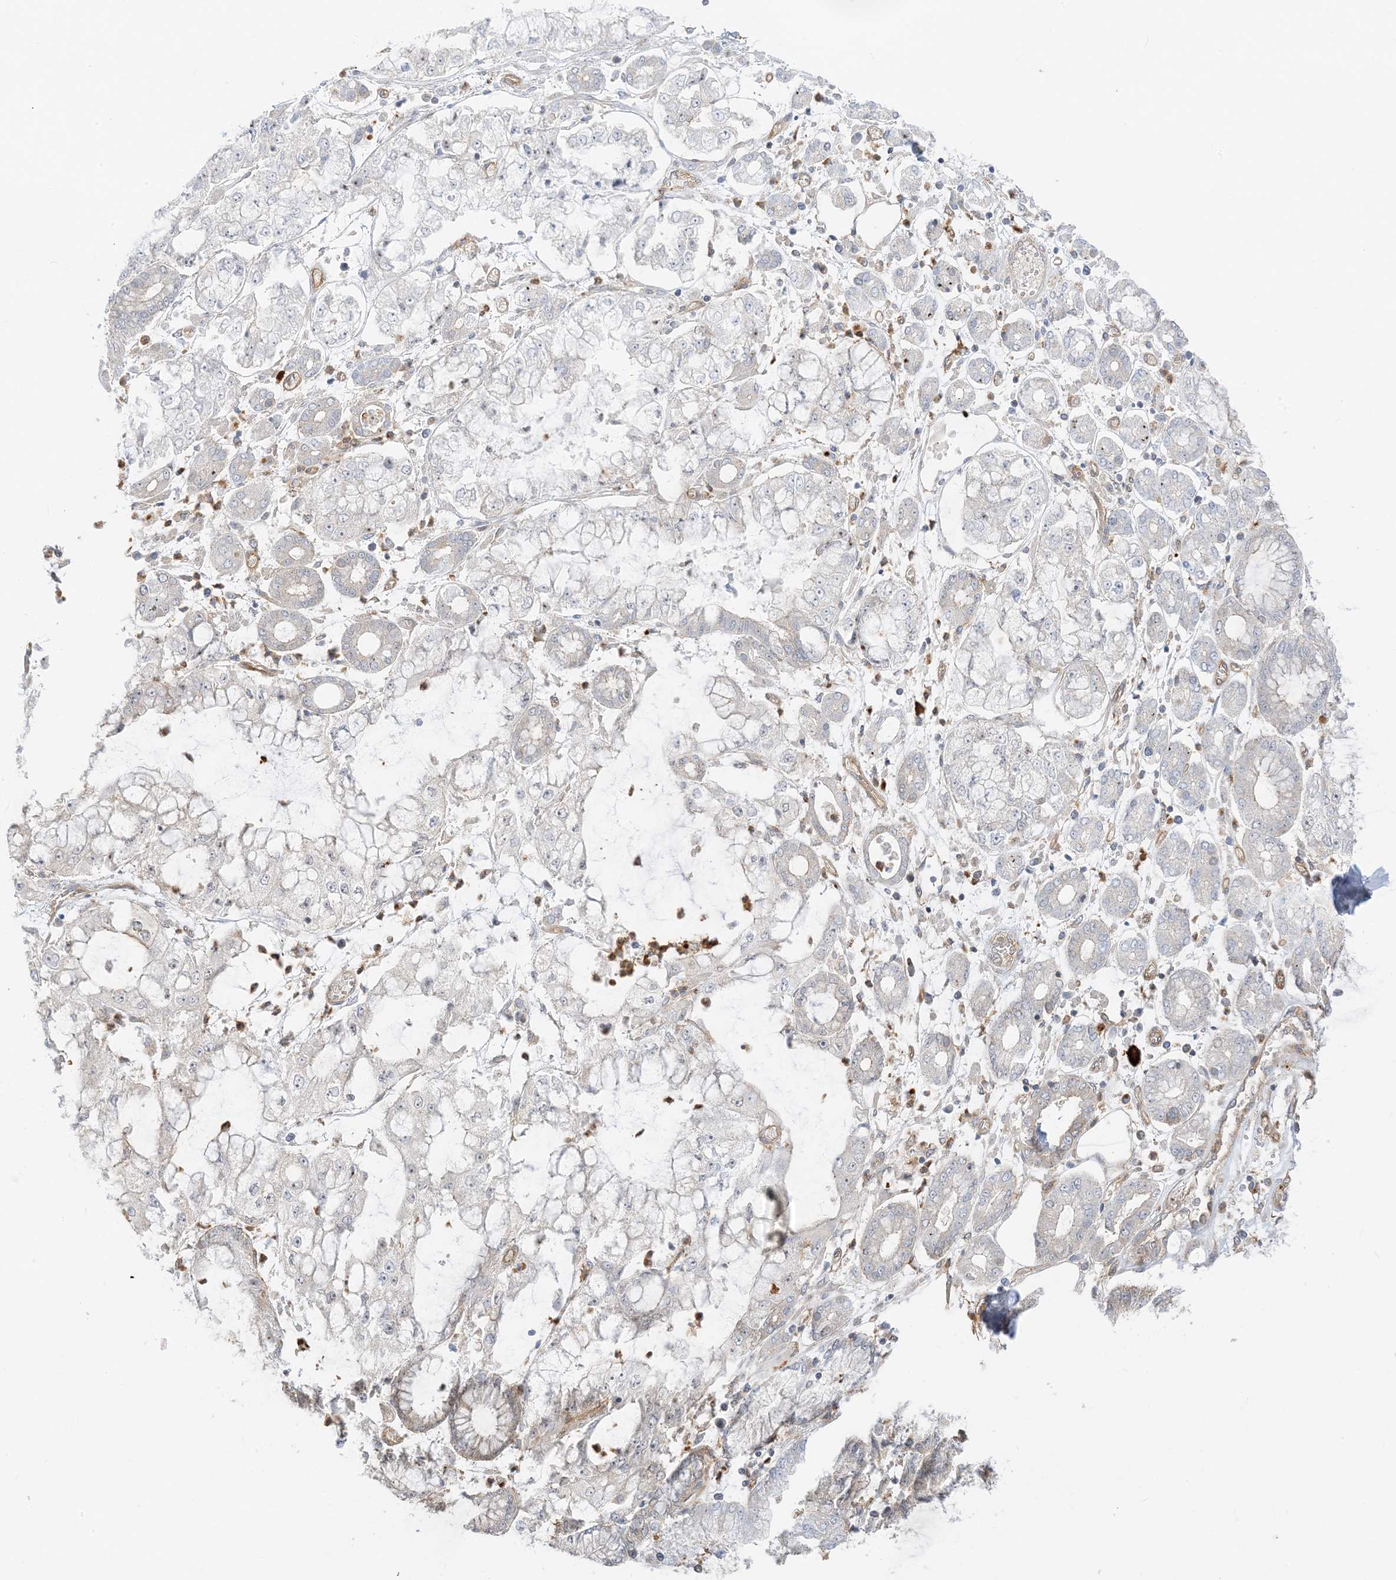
{"staining": {"intensity": "negative", "quantity": "none", "location": "none"}, "tissue": "stomach cancer", "cell_type": "Tumor cells", "image_type": "cancer", "snomed": [{"axis": "morphology", "description": "Adenocarcinoma, NOS"}, {"axis": "topography", "description": "Stomach"}], "caption": "The immunohistochemistry (IHC) image has no significant expression in tumor cells of stomach cancer (adenocarcinoma) tissue. (Stains: DAB immunohistochemistry with hematoxylin counter stain, Microscopy: brightfield microscopy at high magnification).", "gene": "UBAP2L", "patient": {"sex": "male", "age": 76}}